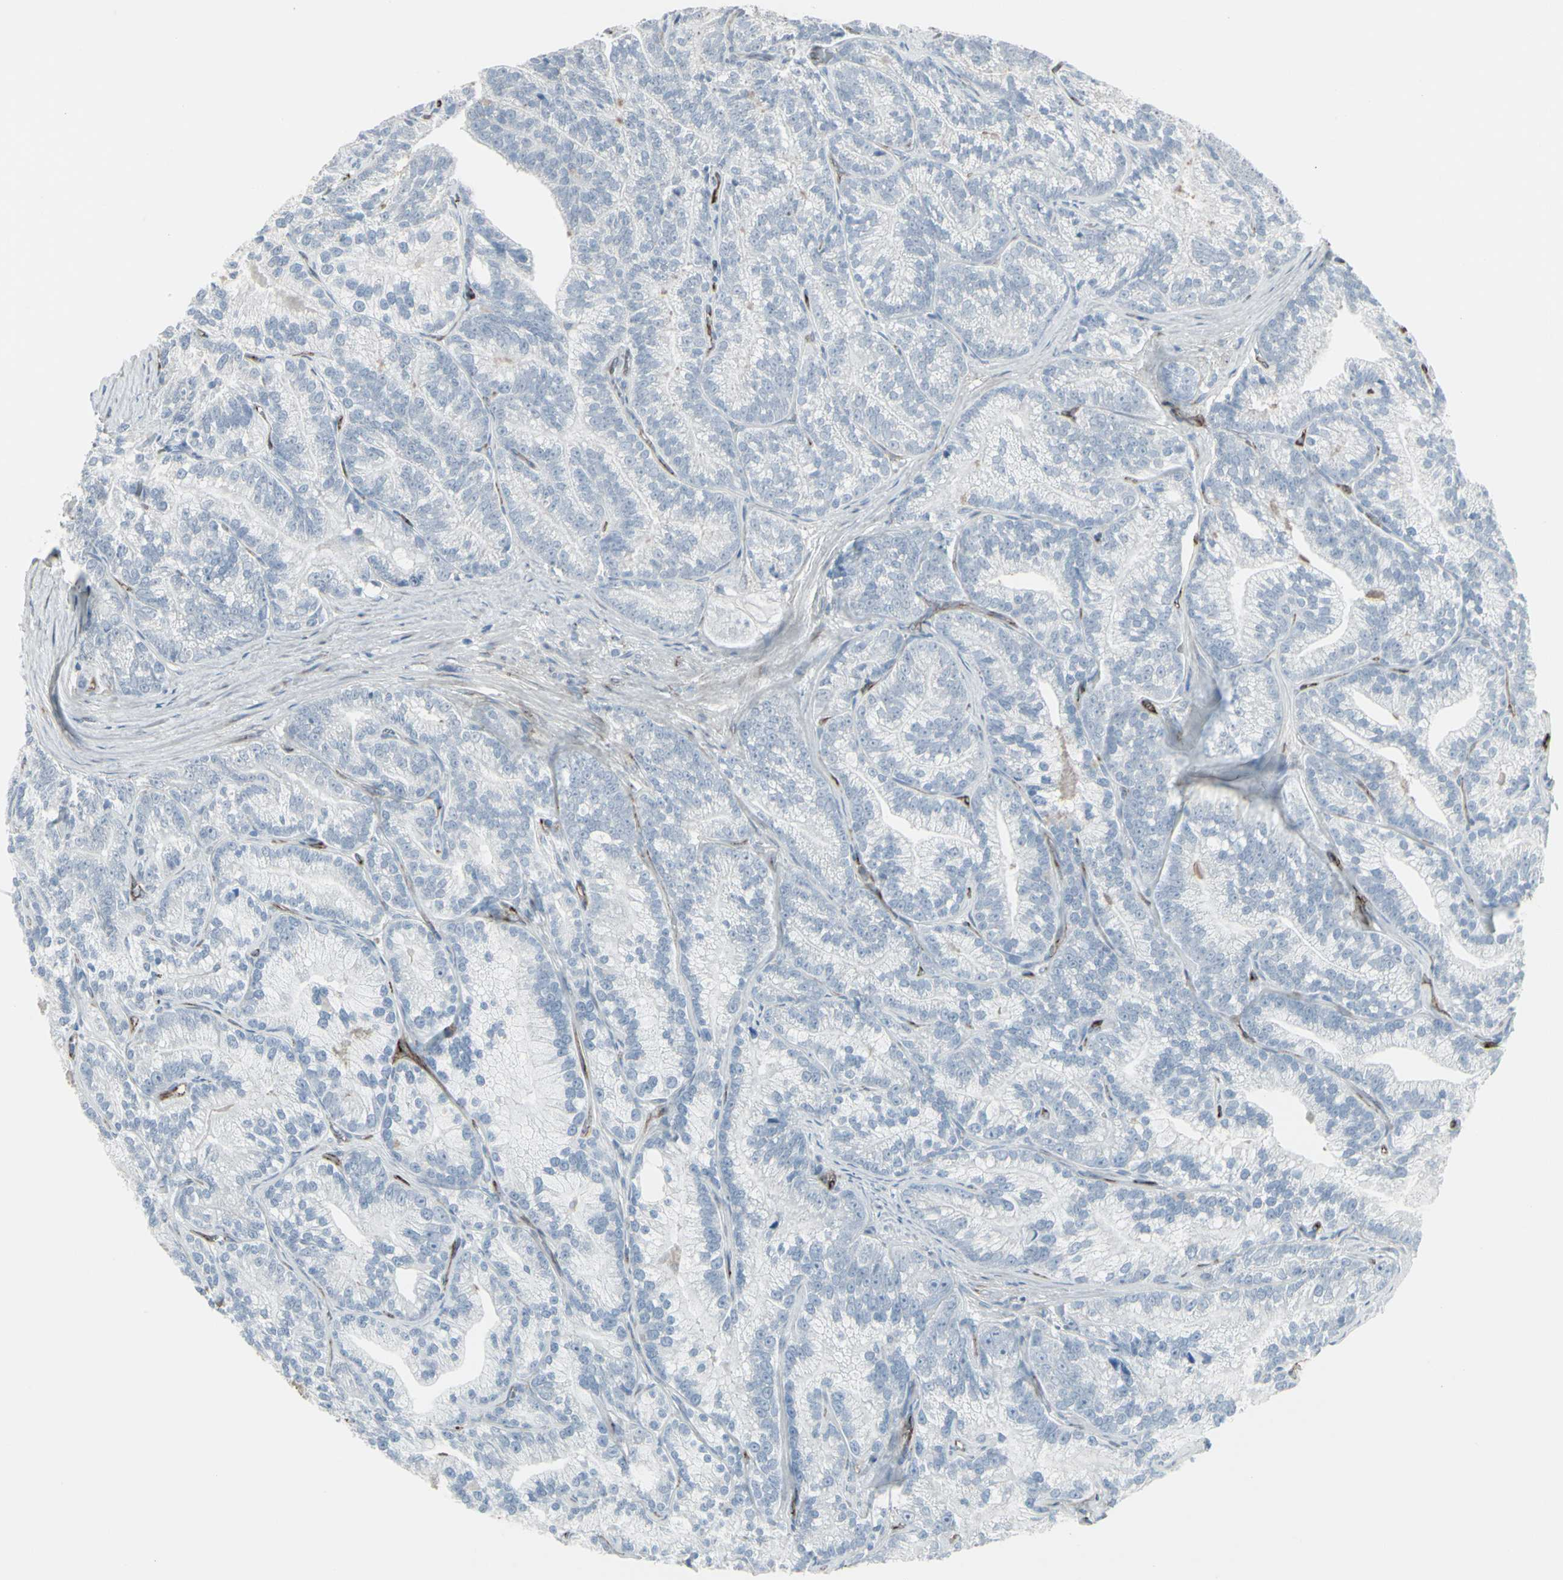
{"staining": {"intensity": "negative", "quantity": "none", "location": "none"}, "tissue": "prostate cancer", "cell_type": "Tumor cells", "image_type": "cancer", "snomed": [{"axis": "morphology", "description": "Adenocarcinoma, Low grade"}, {"axis": "topography", "description": "Prostate"}], "caption": "DAB immunohistochemical staining of prostate cancer reveals no significant staining in tumor cells.", "gene": "GJA1", "patient": {"sex": "male", "age": 89}}